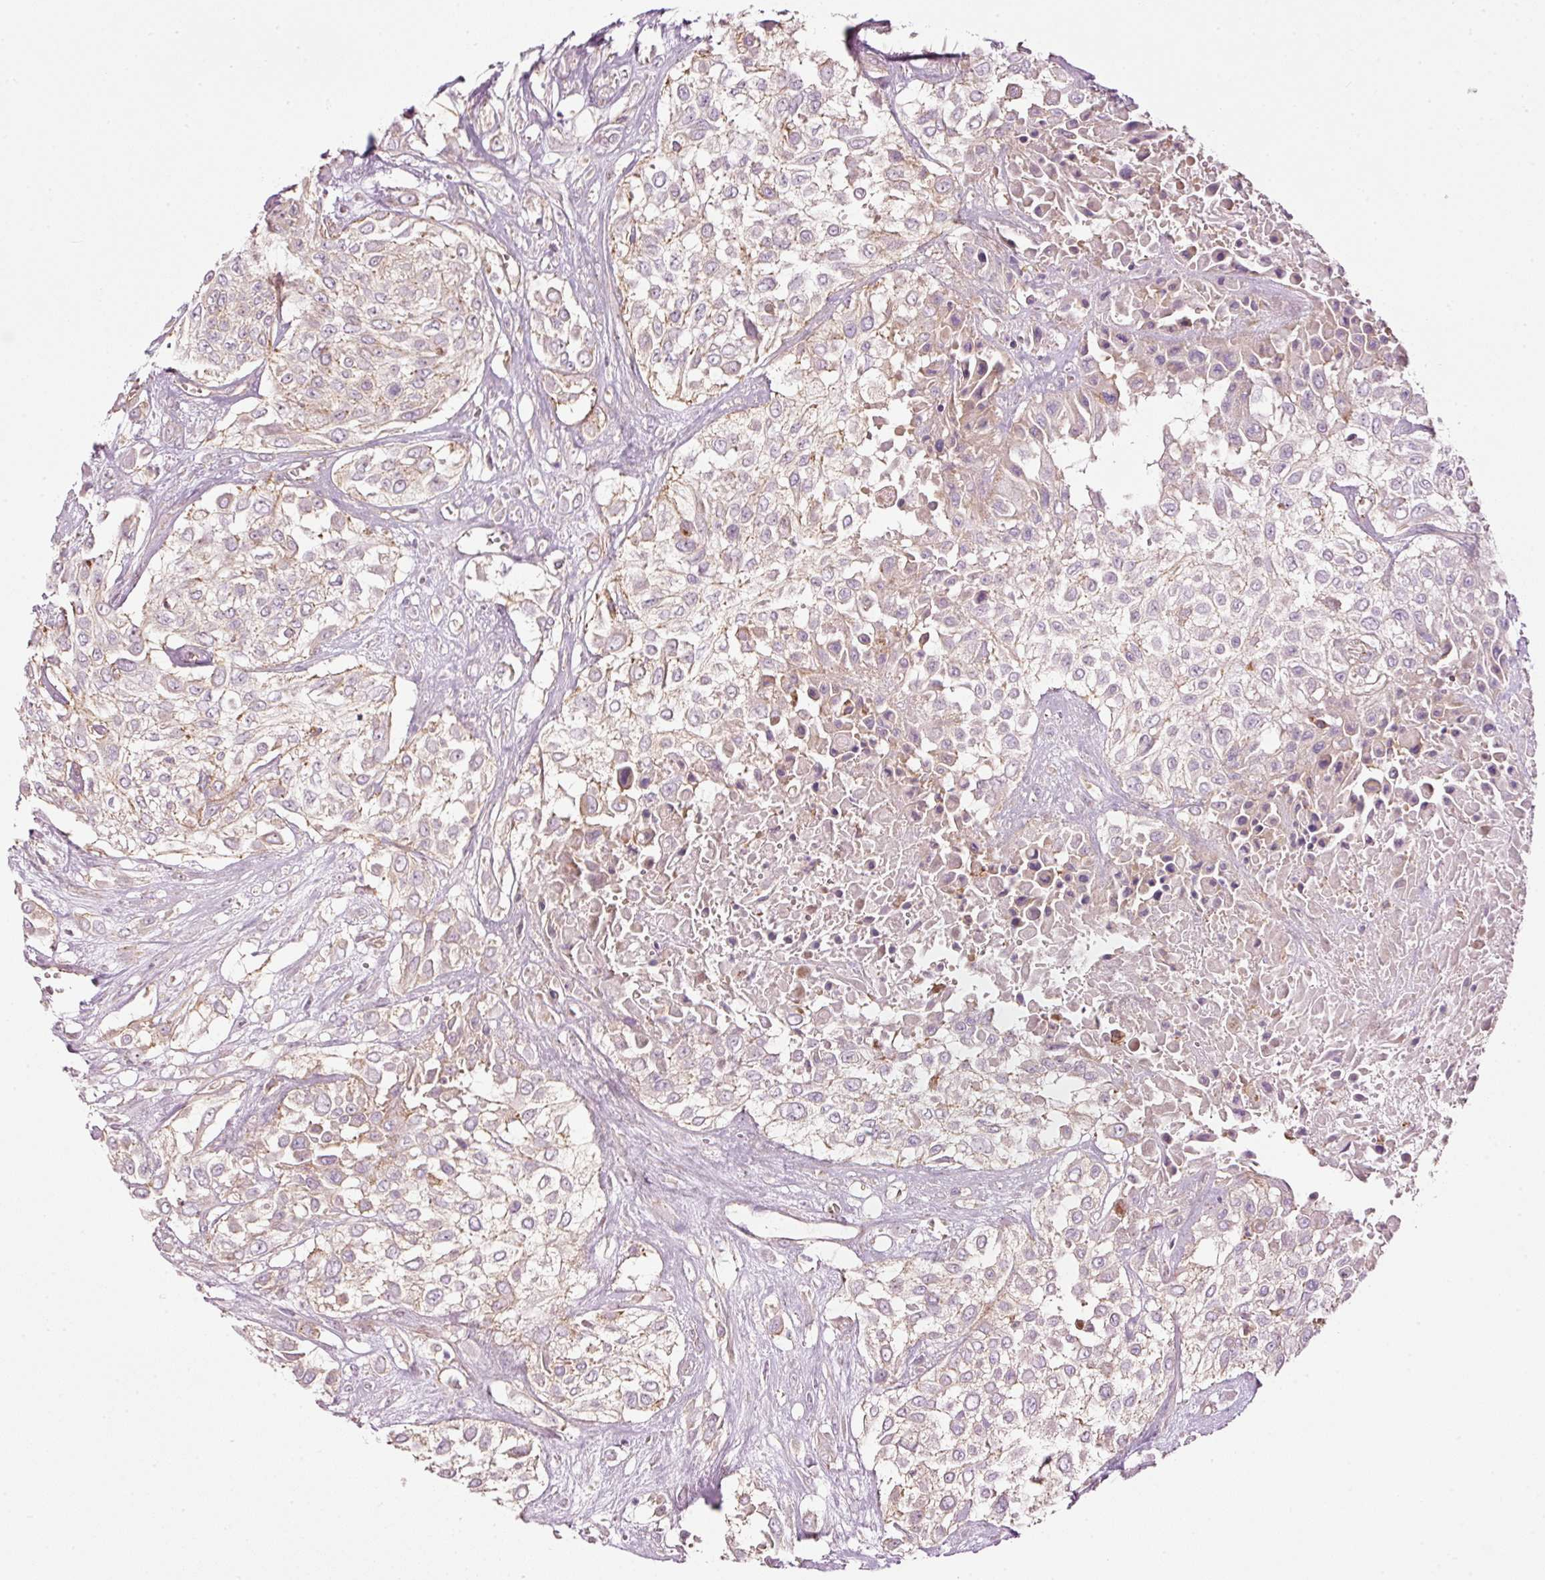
{"staining": {"intensity": "weak", "quantity": "<25%", "location": "cytoplasmic/membranous"}, "tissue": "urothelial cancer", "cell_type": "Tumor cells", "image_type": "cancer", "snomed": [{"axis": "morphology", "description": "Urothelial carcinoma, High grade"}, {"axis": "topography", "description": "Urinary bladder"}], "caption": "This is a histopathology image of IHC staining of high-grade urothelial carcinoma, which shows no positivity in tumor cells. (DAB (3,3'-diaminobenzidine) IHC, high magnification).", "gene": "SIPA1", "patient": {"sex": "male", "age": 57}}